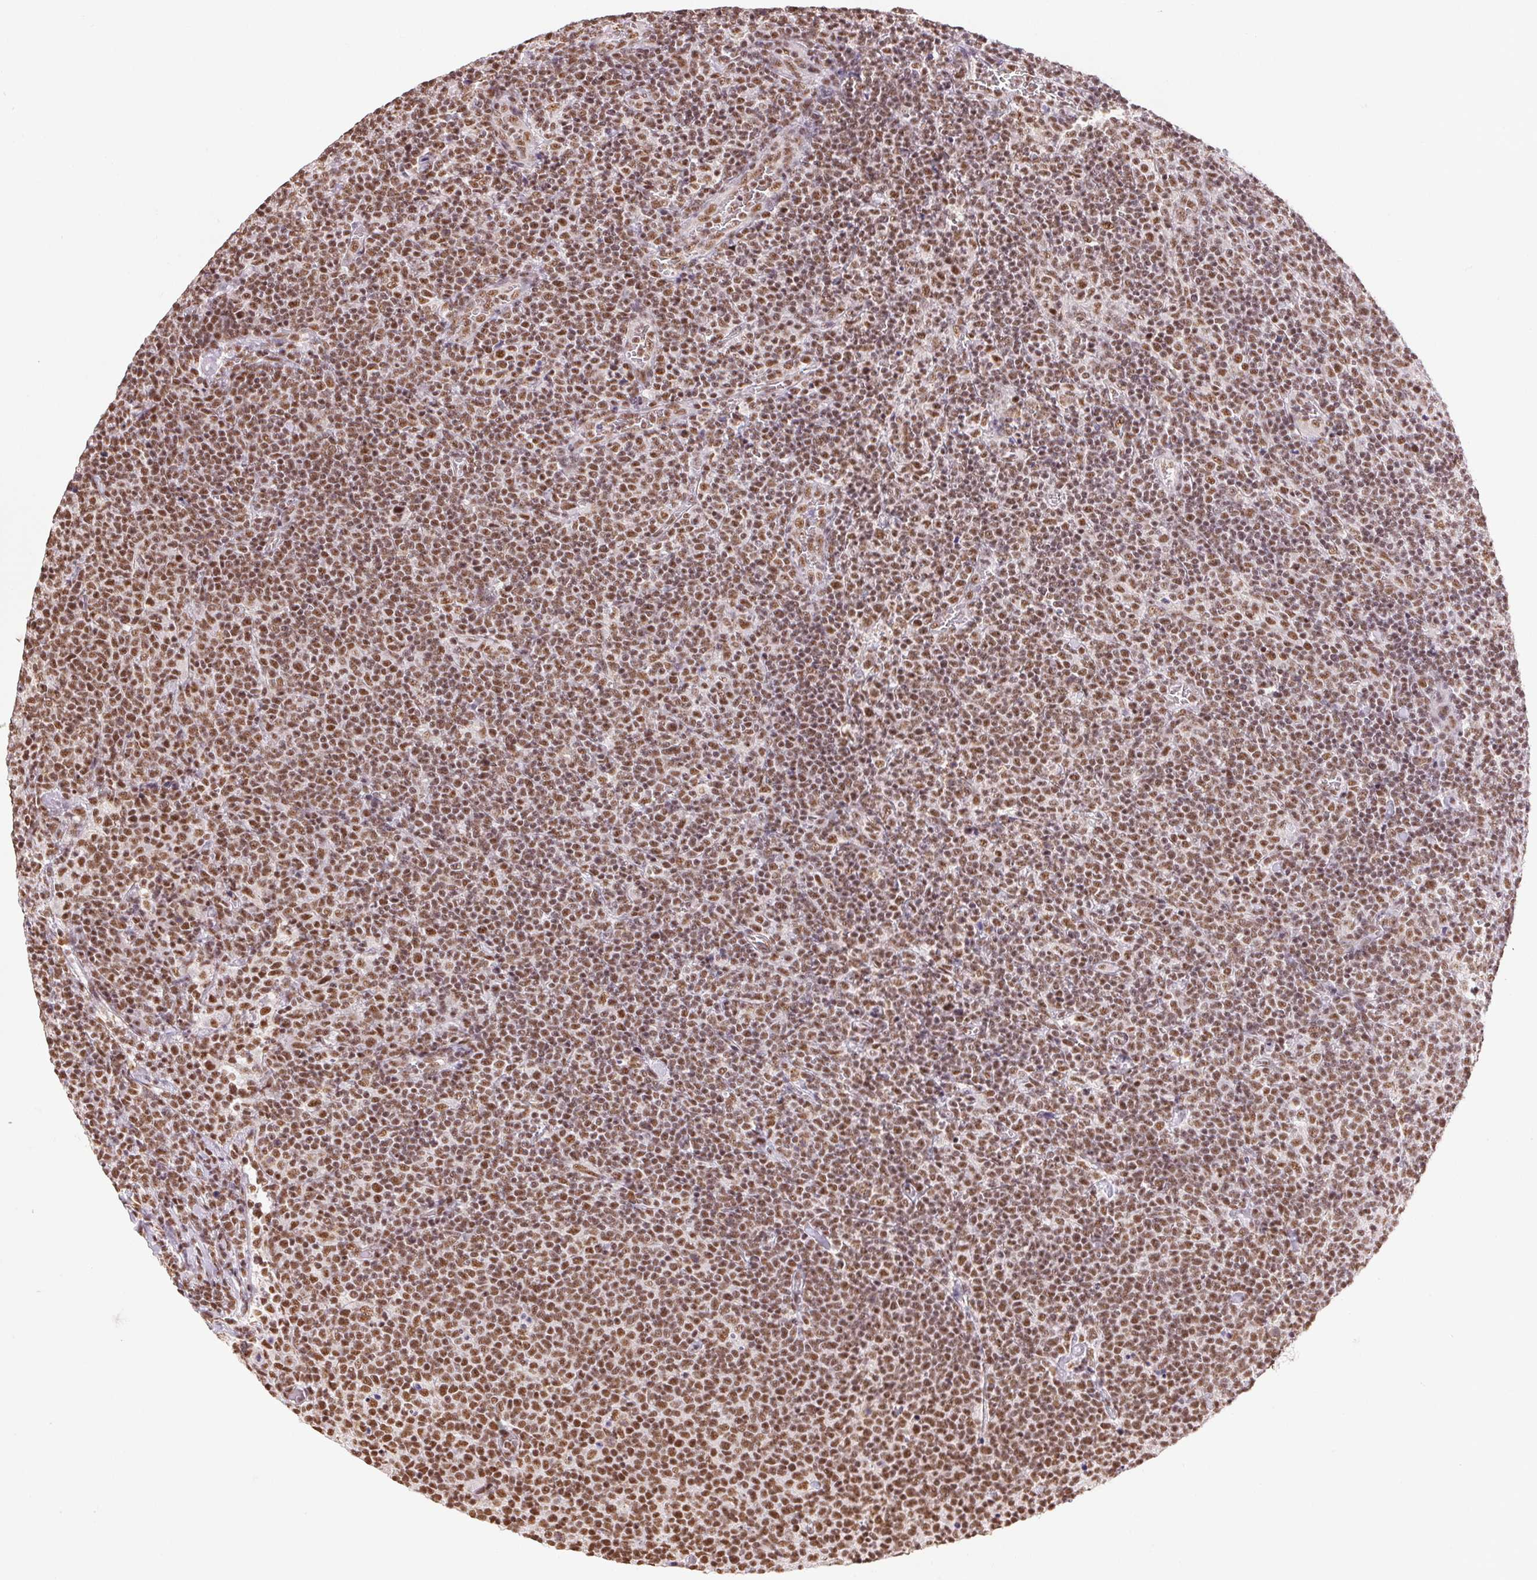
{"staining": {"intensity": "moderate", "quantity": ">75%", "location": "nuclear"}, "tissue": "lymphoma", "cell_type": "Tumor cells", "image_type": "cancer", "snomed": [{"axis": "morphology", "description": "Malignant lymphoma, non-Hodgkin's type, High grade"}, {"axis": "topography", "description": "Lymph node"}], "caption": "Immunohistochemical staining of high-grade malignant lymphoma, non-Hodgkin's type displays moderate nuclear protein positivity in about >75% of tumor cells. (IHC, brightfield microscopy, high magnification).", "gene": "IK", "patient": {"sex": "male", "age": 61}}